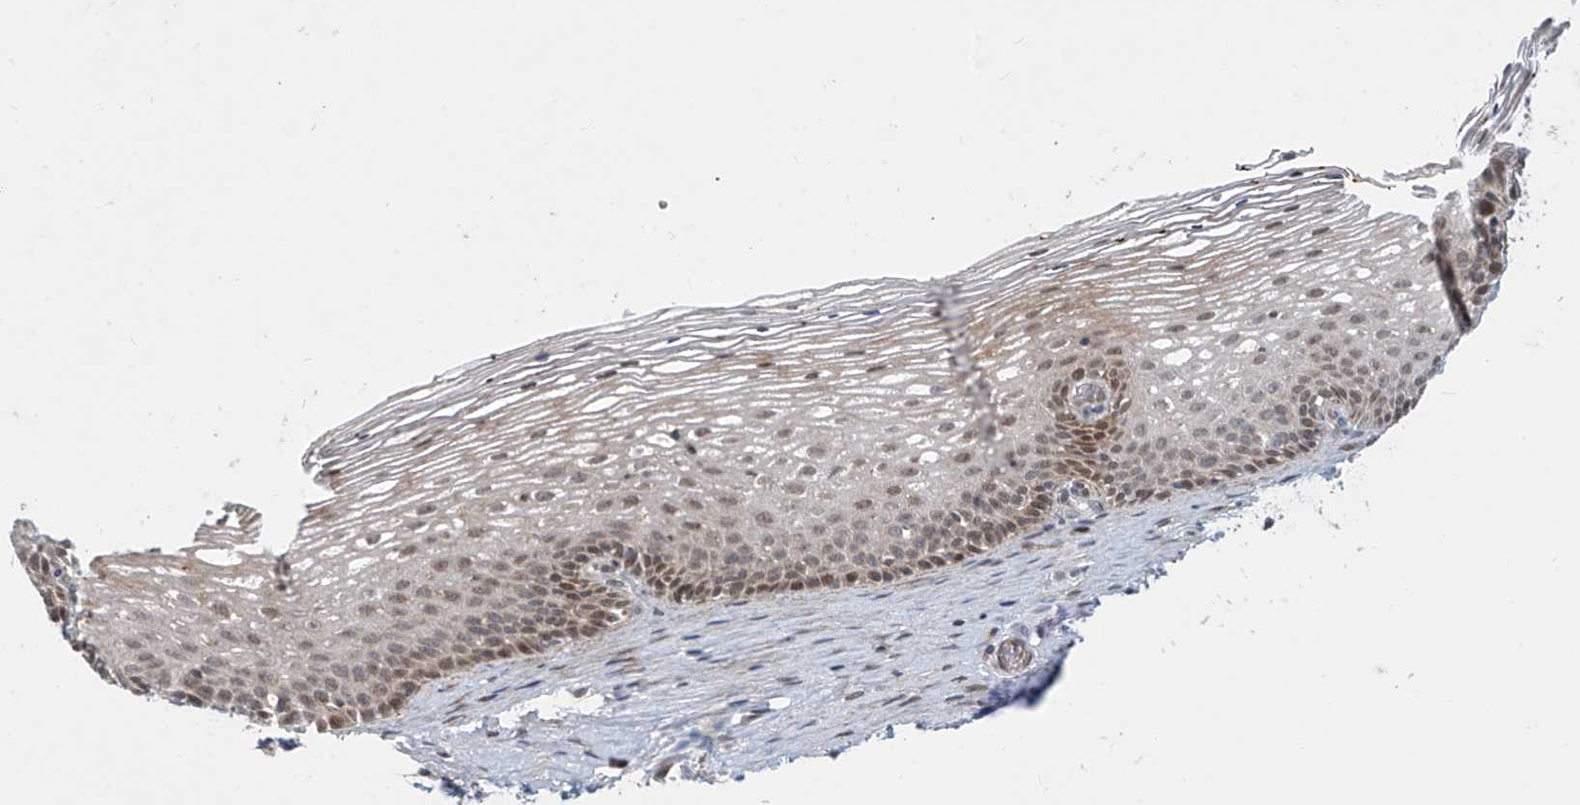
{"staining": {"intensity": "moderate", "quantity": ">75%", "location": "nuclear"}, "tissue": "cervix", "cell_type": "Glandular cells", "image_type": "normal", "snomed": [{"axis": "morphology", "description": "Normal tissue, NOS"}, {"axis": "topography", "description": "Cervix"}], "caption": "Immunohistochemistry (IHC) image of normal human cervix stained for a protein (brown), which exhibits medium levels of moderate nuclear expression in about >75% of glandular cells.", "gene": "LAGE3", "patient": {"sex": "female", "age": 33}}